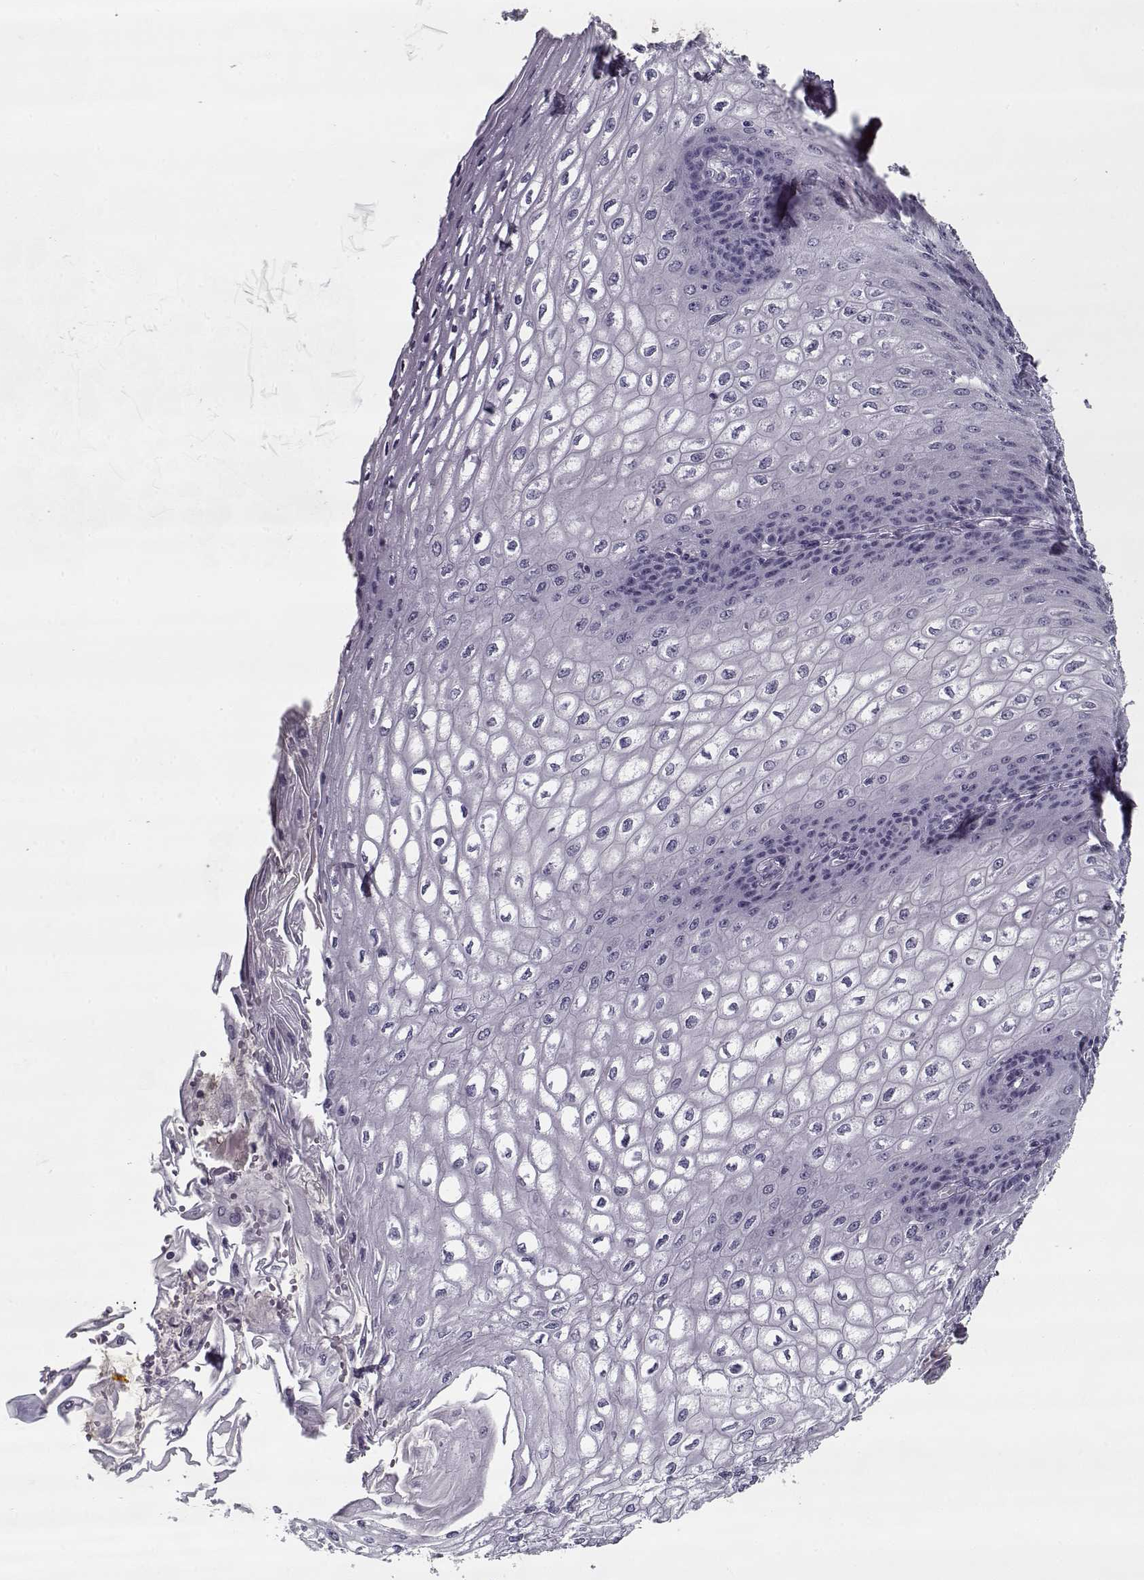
{"staining": {"intensity": "negative", "quantity": "none", "location": "none"}, "tissue": "esophagus", "cell_type": "Squamous epithelial cells", "image_type": "normal", "snomed": [{"axis": "morphology", "description": "Normal tissue, NOS"}, {"axis": "topography", "description": "Esophagus"}], "caption": "This photomicrograph is of normal esophagus stained with immunohistochemistry (IHC) to label a protein in brown with the nuclei are counter-stained blue. There is no staining in squamous epithelial cells.", "gene": "SPACA9", "patient": {"sex": "male", "age": 58}}